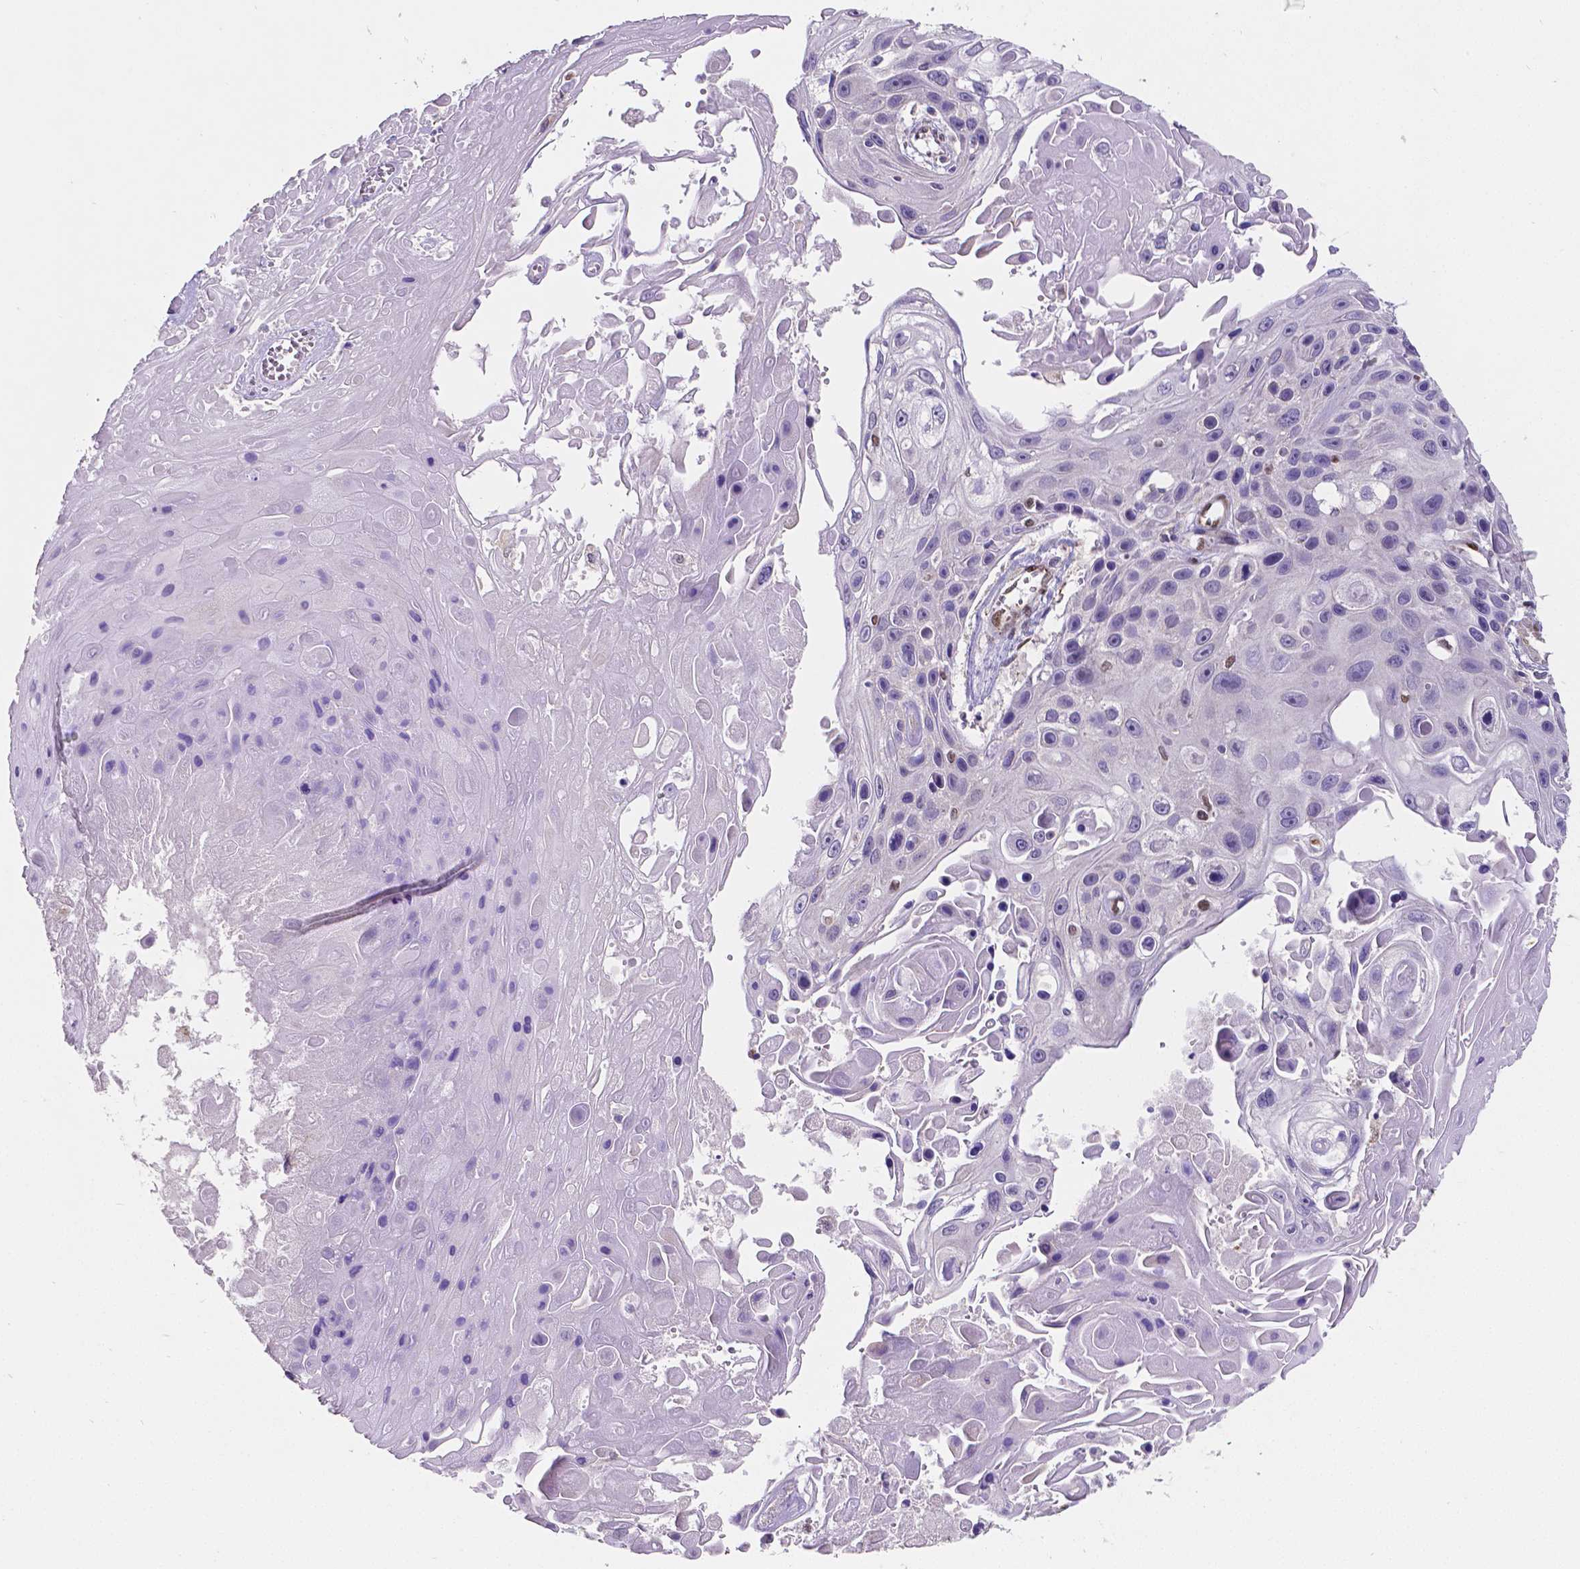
{"staining": {"intensity": "negative", "quantity": "none", "location": "none"}, "tissue": "skin cancer", "cell_type": "Tumor cells", "image_type": "cancer", "snomed": [{"axis": "morphology", "description": "Squamous cell carcinoma, NOS"}, {"axis": "topography", "description": "Skin"}], "caption": "High magnification brightfield microscopy of skin squamous cell carcinoma stained with DAB (brown) and counterstained with hematoxylin (blue): tumor cells show no significant staining.", "gene": "MEF2C", "patient": {"sex": "male", "age": 82}}